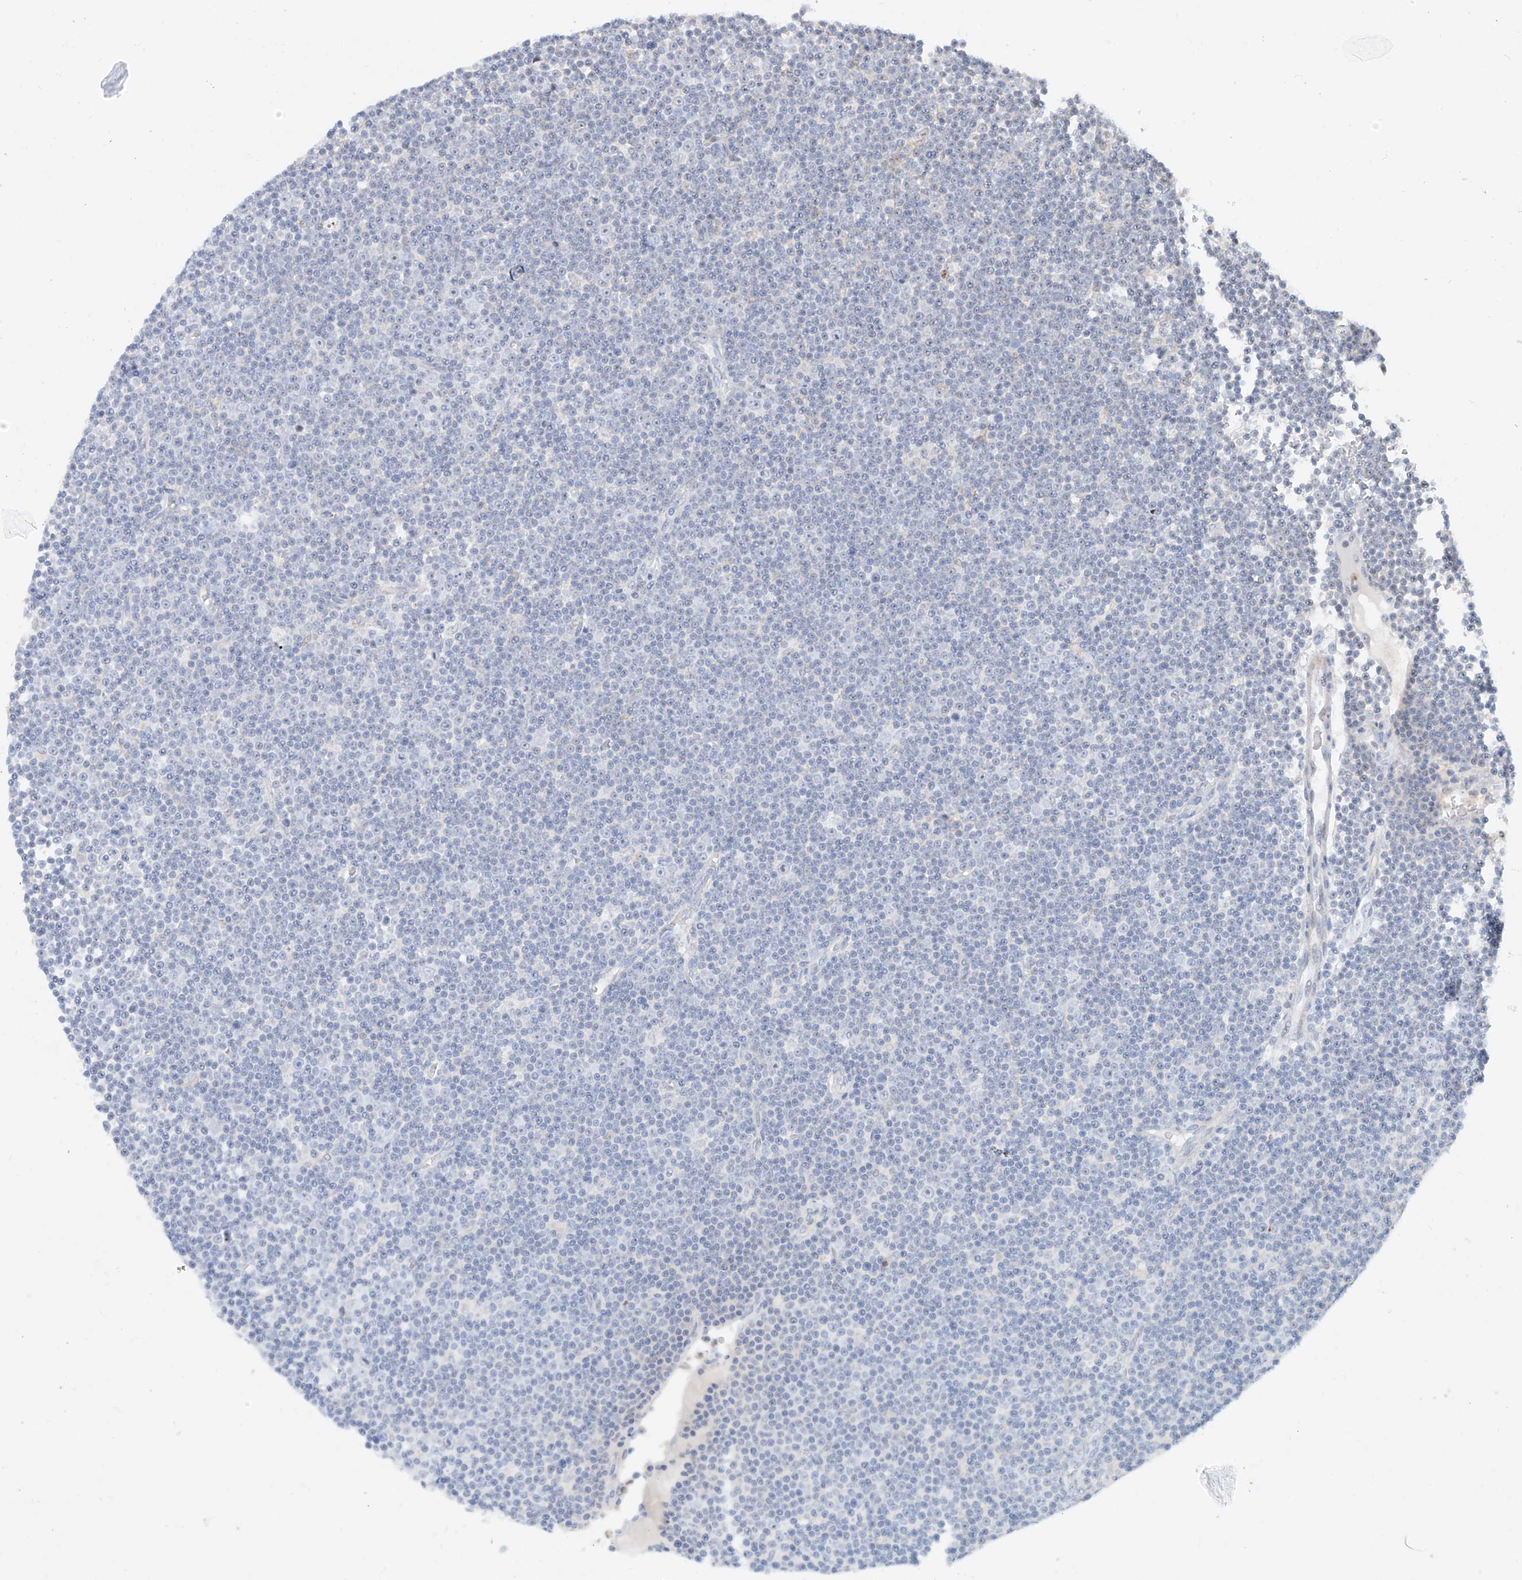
{"staining": {"intensity": "negative", "quantity": "none", "location": "none"}, "tissue": "lymphoma", "cell_type": "Tumor cells", "image_type": "cancer", "snomed": [{"axis": "morphology", "description": "Malignant lymphoma, non-Hodgkin's type, Low grade"}, {"axis": "topography", "description": "Lymph node"}], "caption": "This micrograph is of low-grade malignant lymphoma, non-Hodgkin's type stained with IHC to label a protein in brown with the nuclei are counter-stained blue. There is no expression in tumor cells.", "gene": "SNU13", "patient": {"sex": "female", "age": 67}}